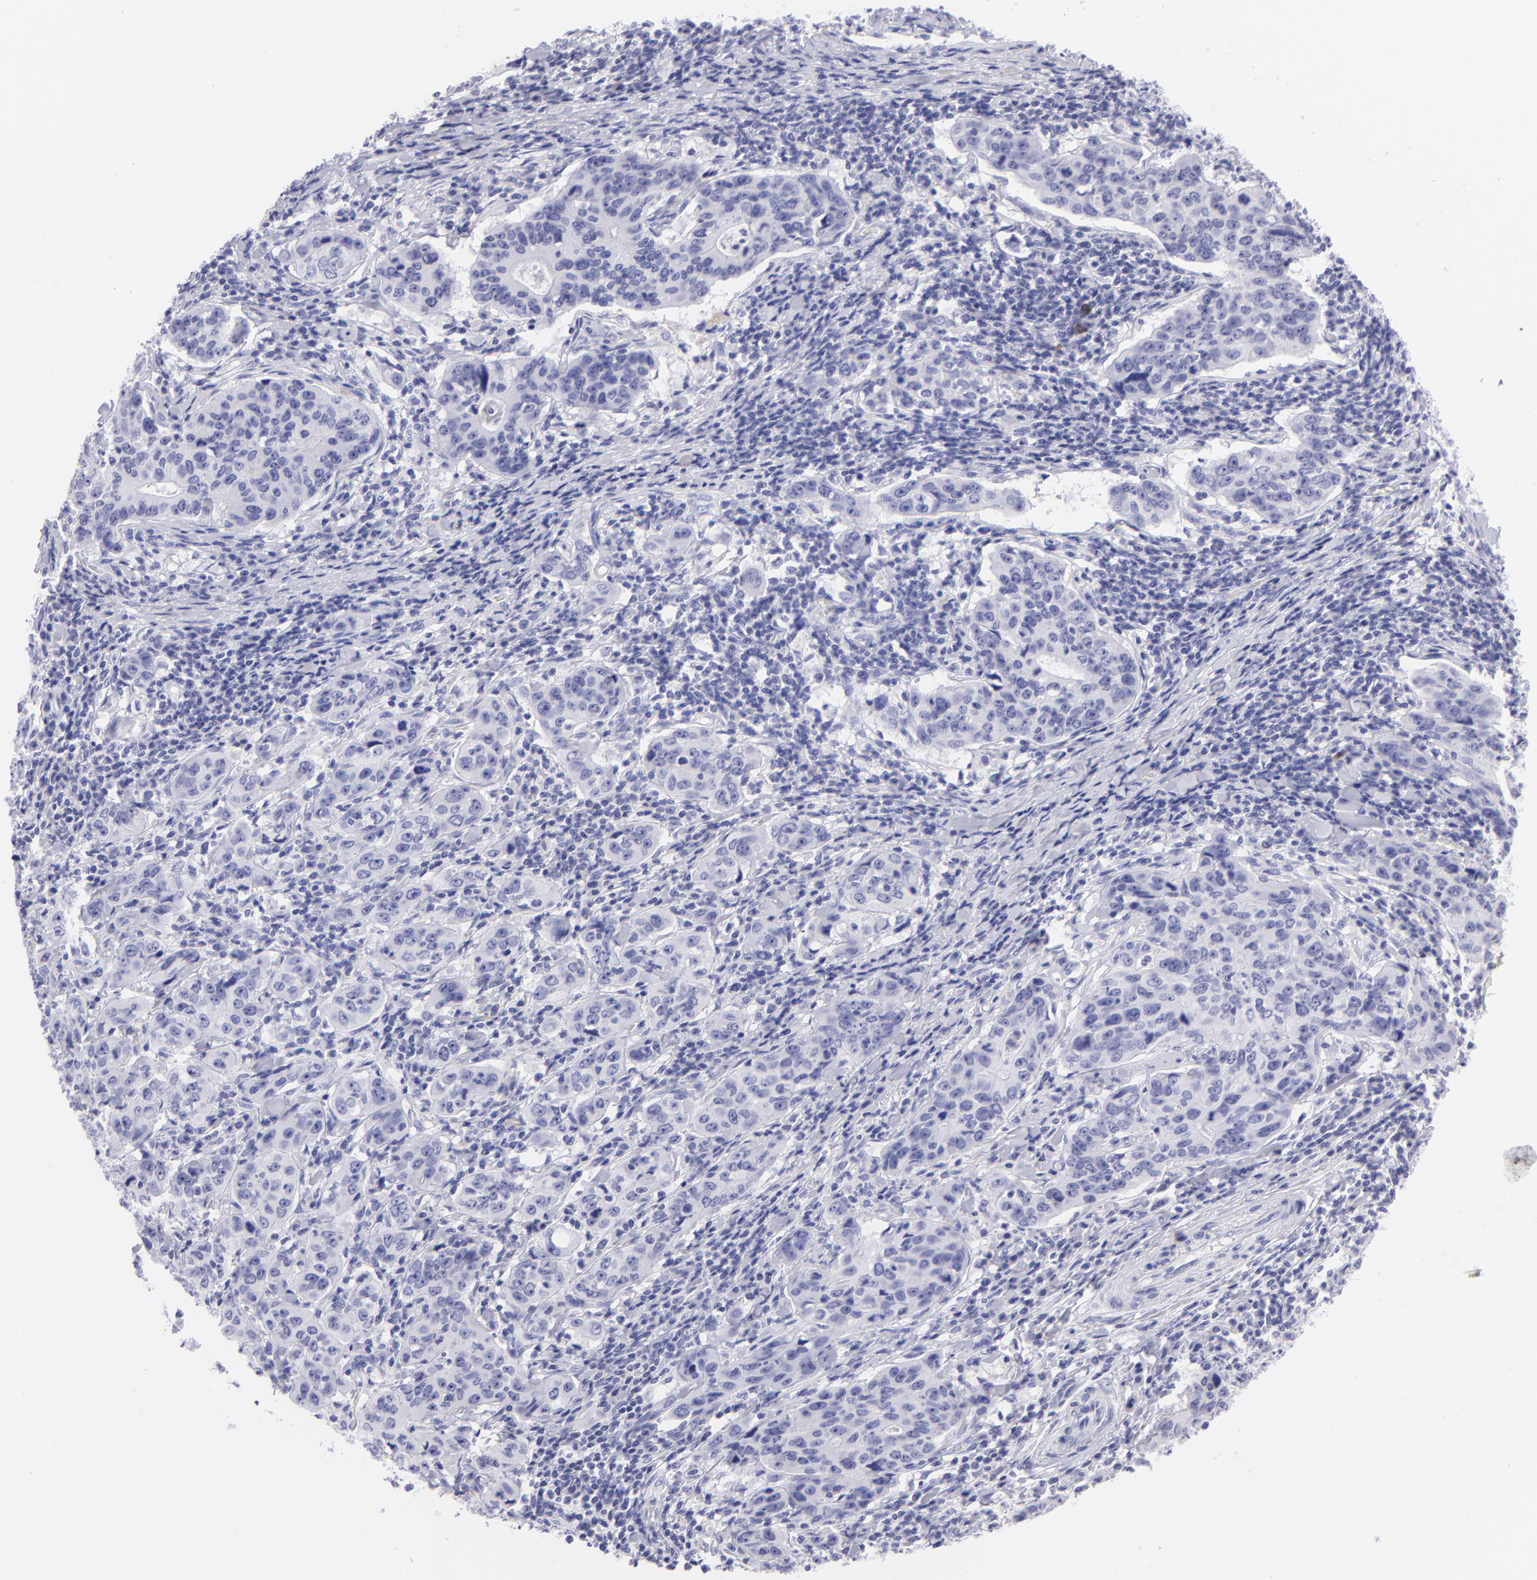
{"staining": {"intensity": "negative", "quantity": "none", "location": "none"}, "tissue": "stomach cancer", "cell_type": "Tumor cells", "image_type": "cancer", "snomed": [{"axis": "morphology", "description": "Adenocarcinoma, NOS"}, {"axis": "topography", "description": "Esophagus"}, {"axis": "topography", "description": "Stomach"}], "caption": "IHC micrograph of neoplastic tissue: human adenocarcinoma (stomach) stained with DAB (3,3'-diaminobenzidine) shows no significant protein staining in tumor cells.", "gene": "SLC1A2", "patient": {"sex": "male", "age": 74}}